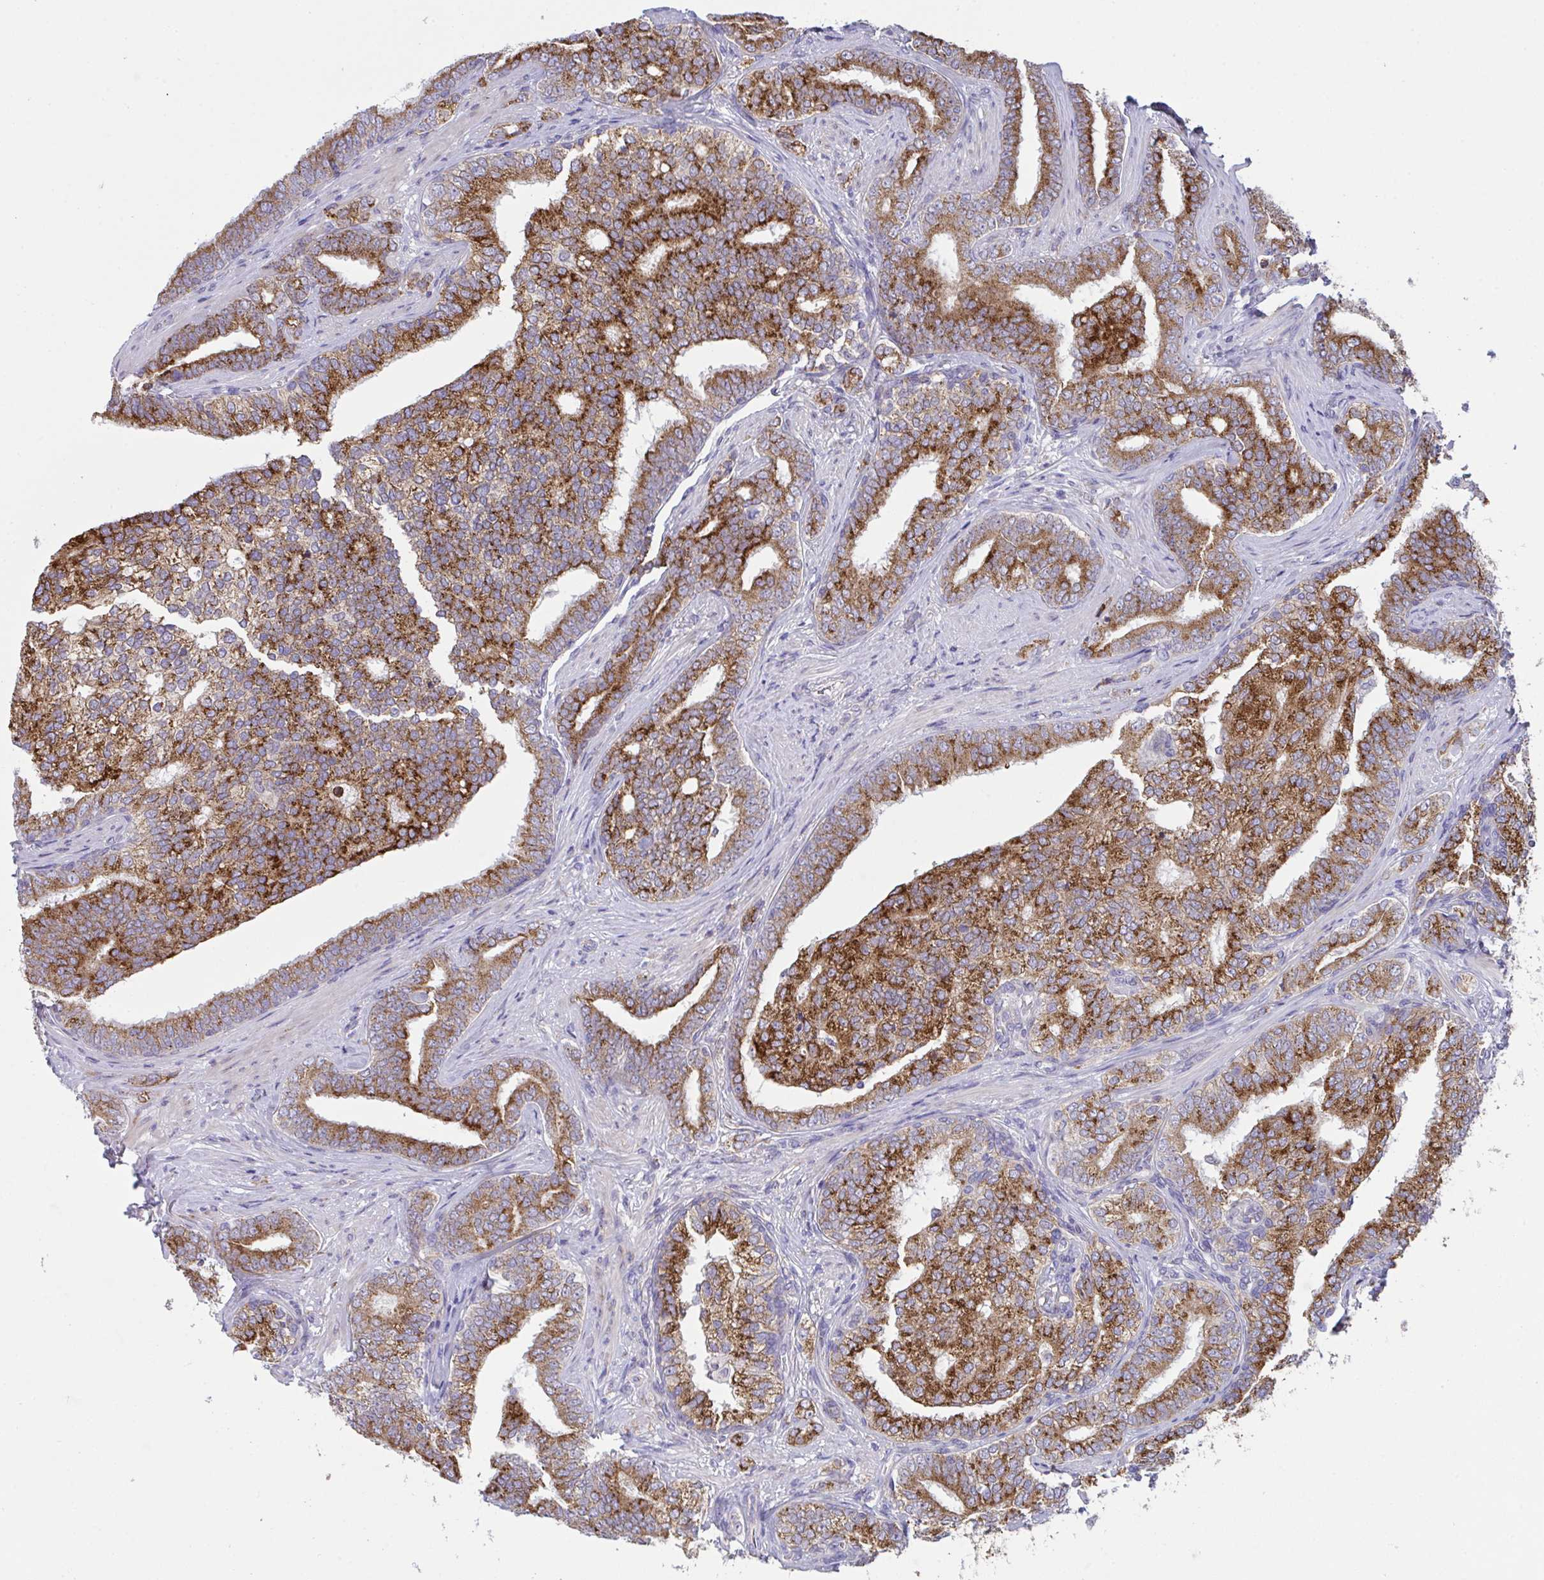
{"staining": {"intensity": "strong", "quantity": ">75%", "location": "cytoplasmic/membranous"}, "tissue": "prostate cancer", "cell_type": "Tumor cells", "image_type": "cancer", "snomed": [{"axis": "morphology", "description": "Adenocarcinoma, High grade"}, {"axis": "topography", "description": "Prostate"}], "caption": "Tumor cells demonstrate high levels of strong cytoplasmic/membranous expression in approximately >75% of cells in prostate cancer (high-grade adenocarcinoma). The protein is shown in brown color, while the nuclei are stained blue.", "gene": "MIA3", "patient": {"sex": "male", "age": 72}}